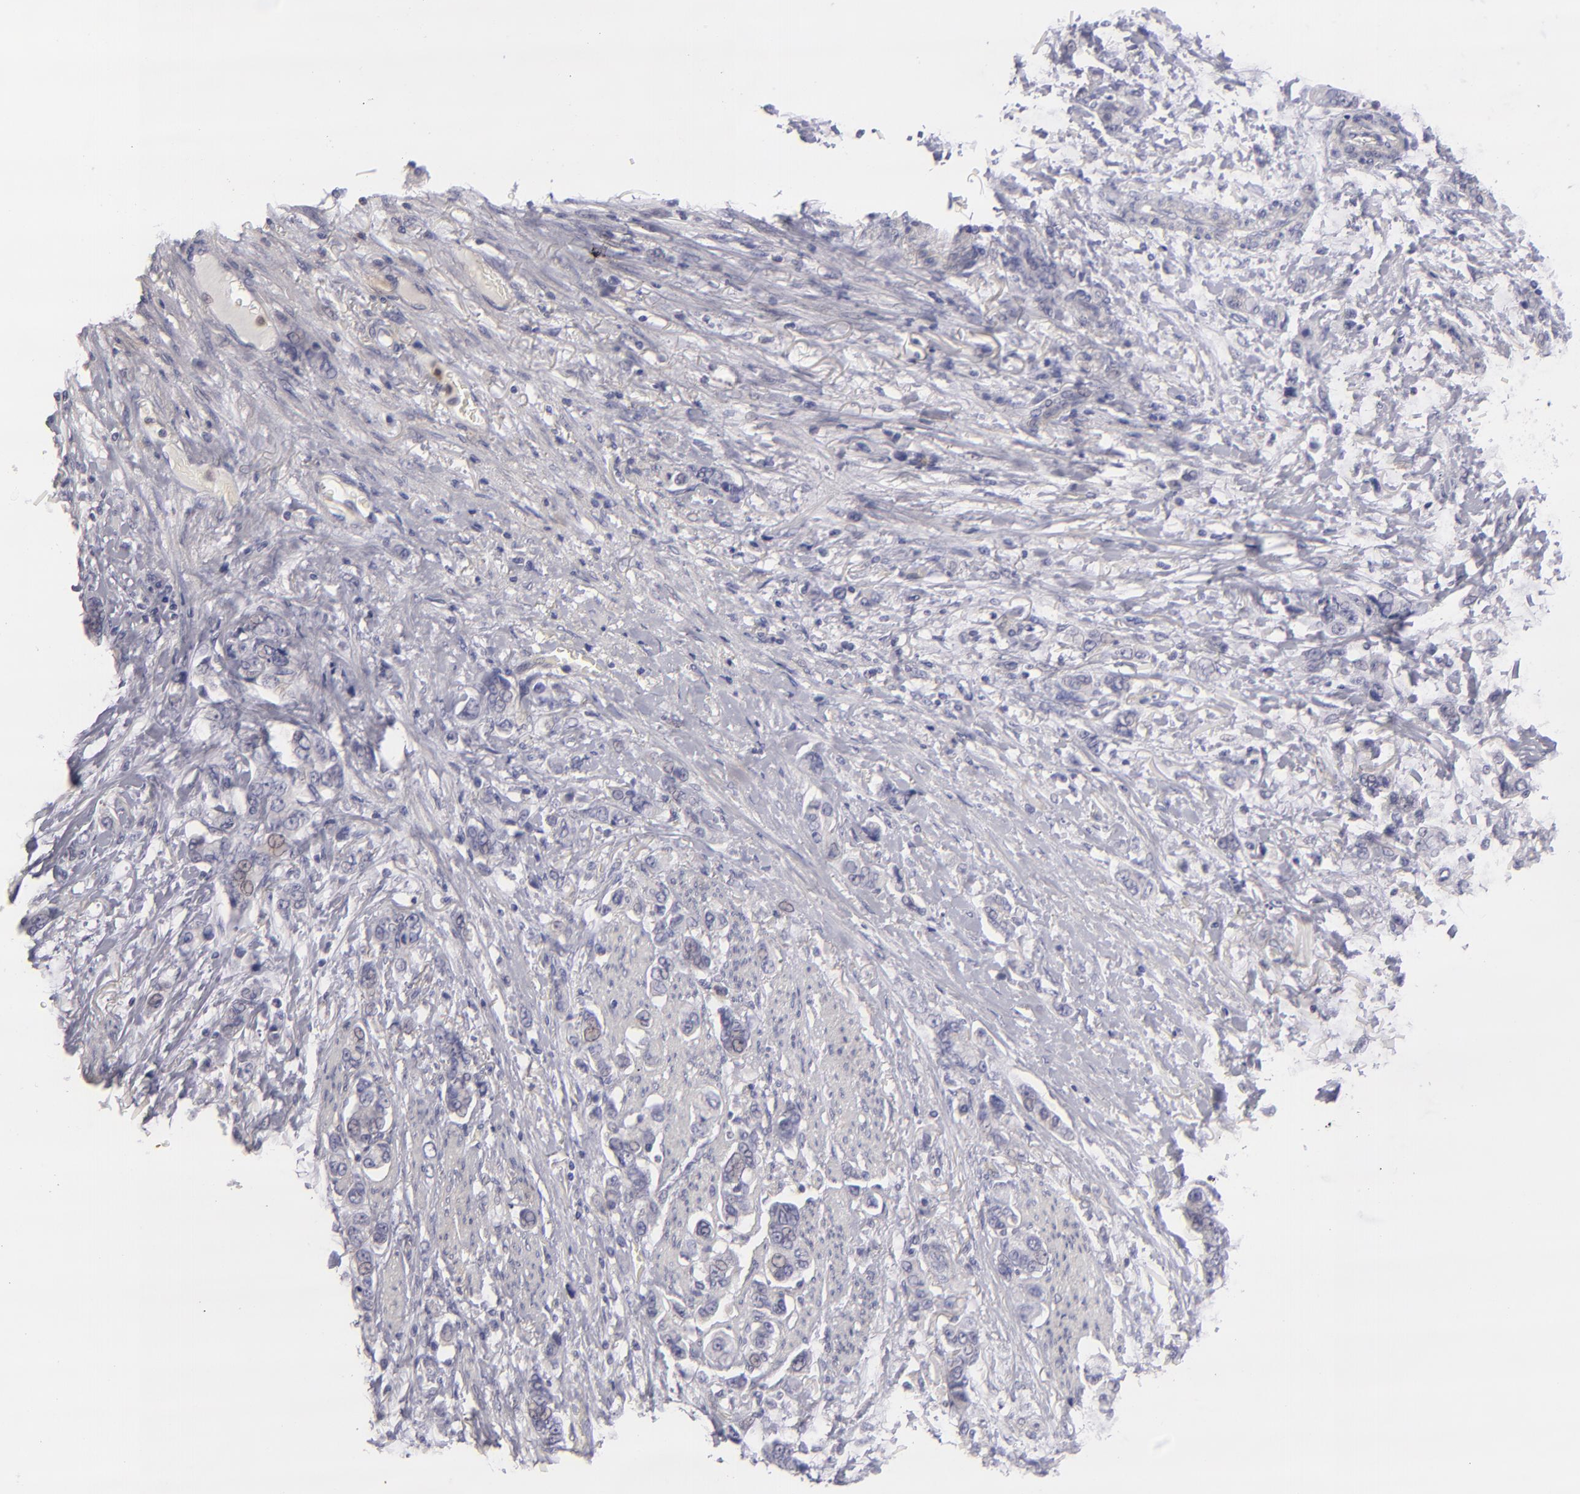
{"staining": {"intensity": "weak", "quantity": "<25%", "location": "cytoplasmic/membranous"}, "tissue": "stomach cancer", "cell_type": "Tumor cells", "image_type": "cancer", "snomed": [{"axis": "morphology", "description": "Adenocarcinoma, NOS"}, {"axis": "topography", "description": "Stomach"}], "caption": "High magnification brightfield microscopy of adenocarcinoma (stomach) stained with DAB (brown) and counterstained with hematoxylin (blue): tumor cells show no significant staining.", "gene": "MMP10", "patient": {"sex": "male", "age": 78}}